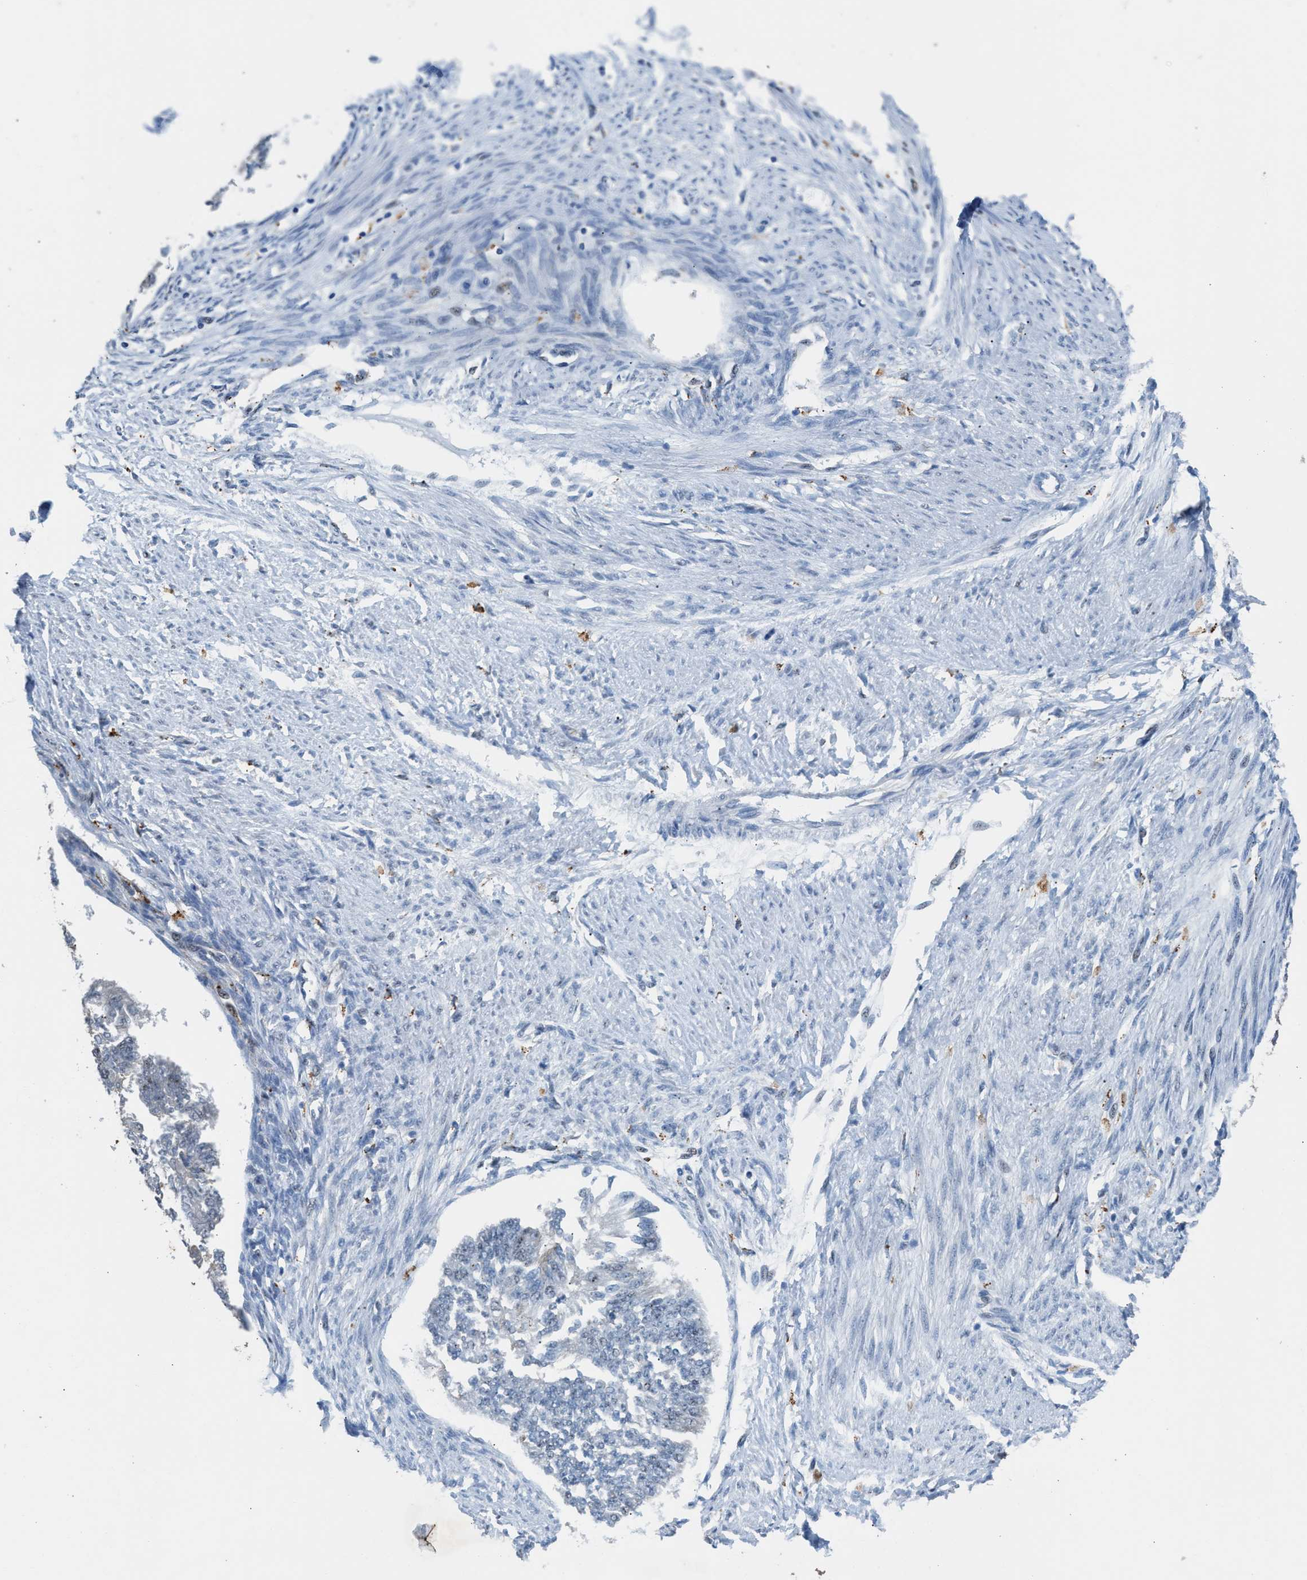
{"staining": {"intensity": "negative", "quantity": "none", "location": "none"}, "tissue": "endometrial cancer", "cell_type": "Tumor cells", "image_type": "cancer", "snomed": [{"axis": "morphology", "description": "Adenocarcinoma, NOS"}, {"axis": "topography", "description": "Endometrium"}], "caption": "DAB (3,3'-diaminobenzidine) immunohistochemical staining of human endometrial cancer shows no significant expression in tumor cells.", "gene": "CENPP", "patient": {"sex": "female", "age": 32}}